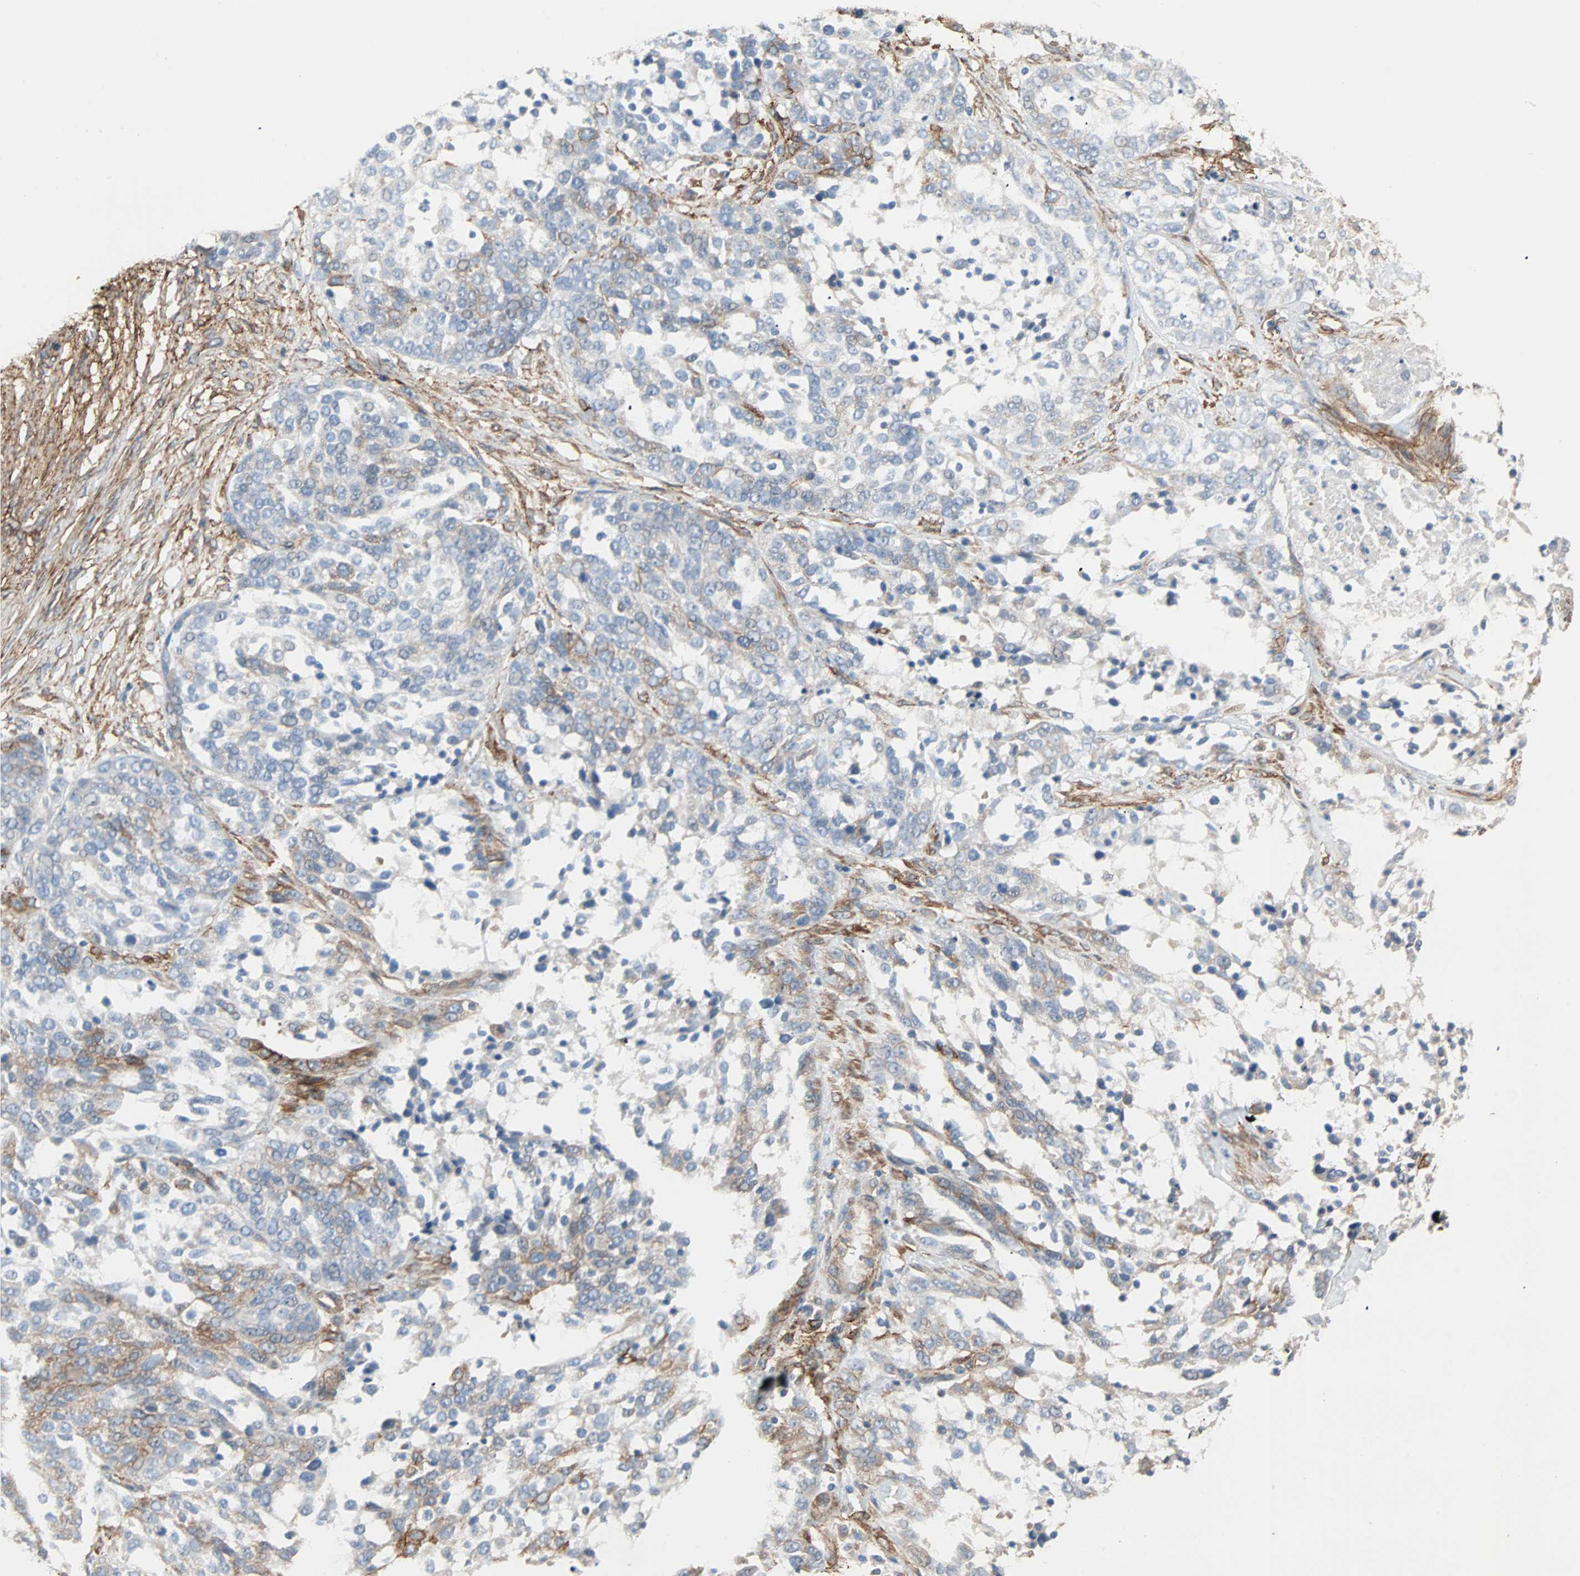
{"staining": {"intensity": "moderate", "quantity": "<25%", "location": "cytoplasmic/membranous"}, "tissue": "ovarian cancer", "cell_type": "Tumor cells", "image_type": "cancer", "snomed": [{"axis": "morphology", "description": "Cystadenocarcinoma, serous, NOS"}, {"axis": "topography", "description": "Ovary"}], "caption": "High-power microscopy captured an immunohistochemistry image of ovarian serous cystadenocarcinoma, revealing moderate cytoplasmic/membranous positivity in about <25% of tumor cells.", "gene": "EPB41L2", "patient": {"sex": "female", "age": 44}}